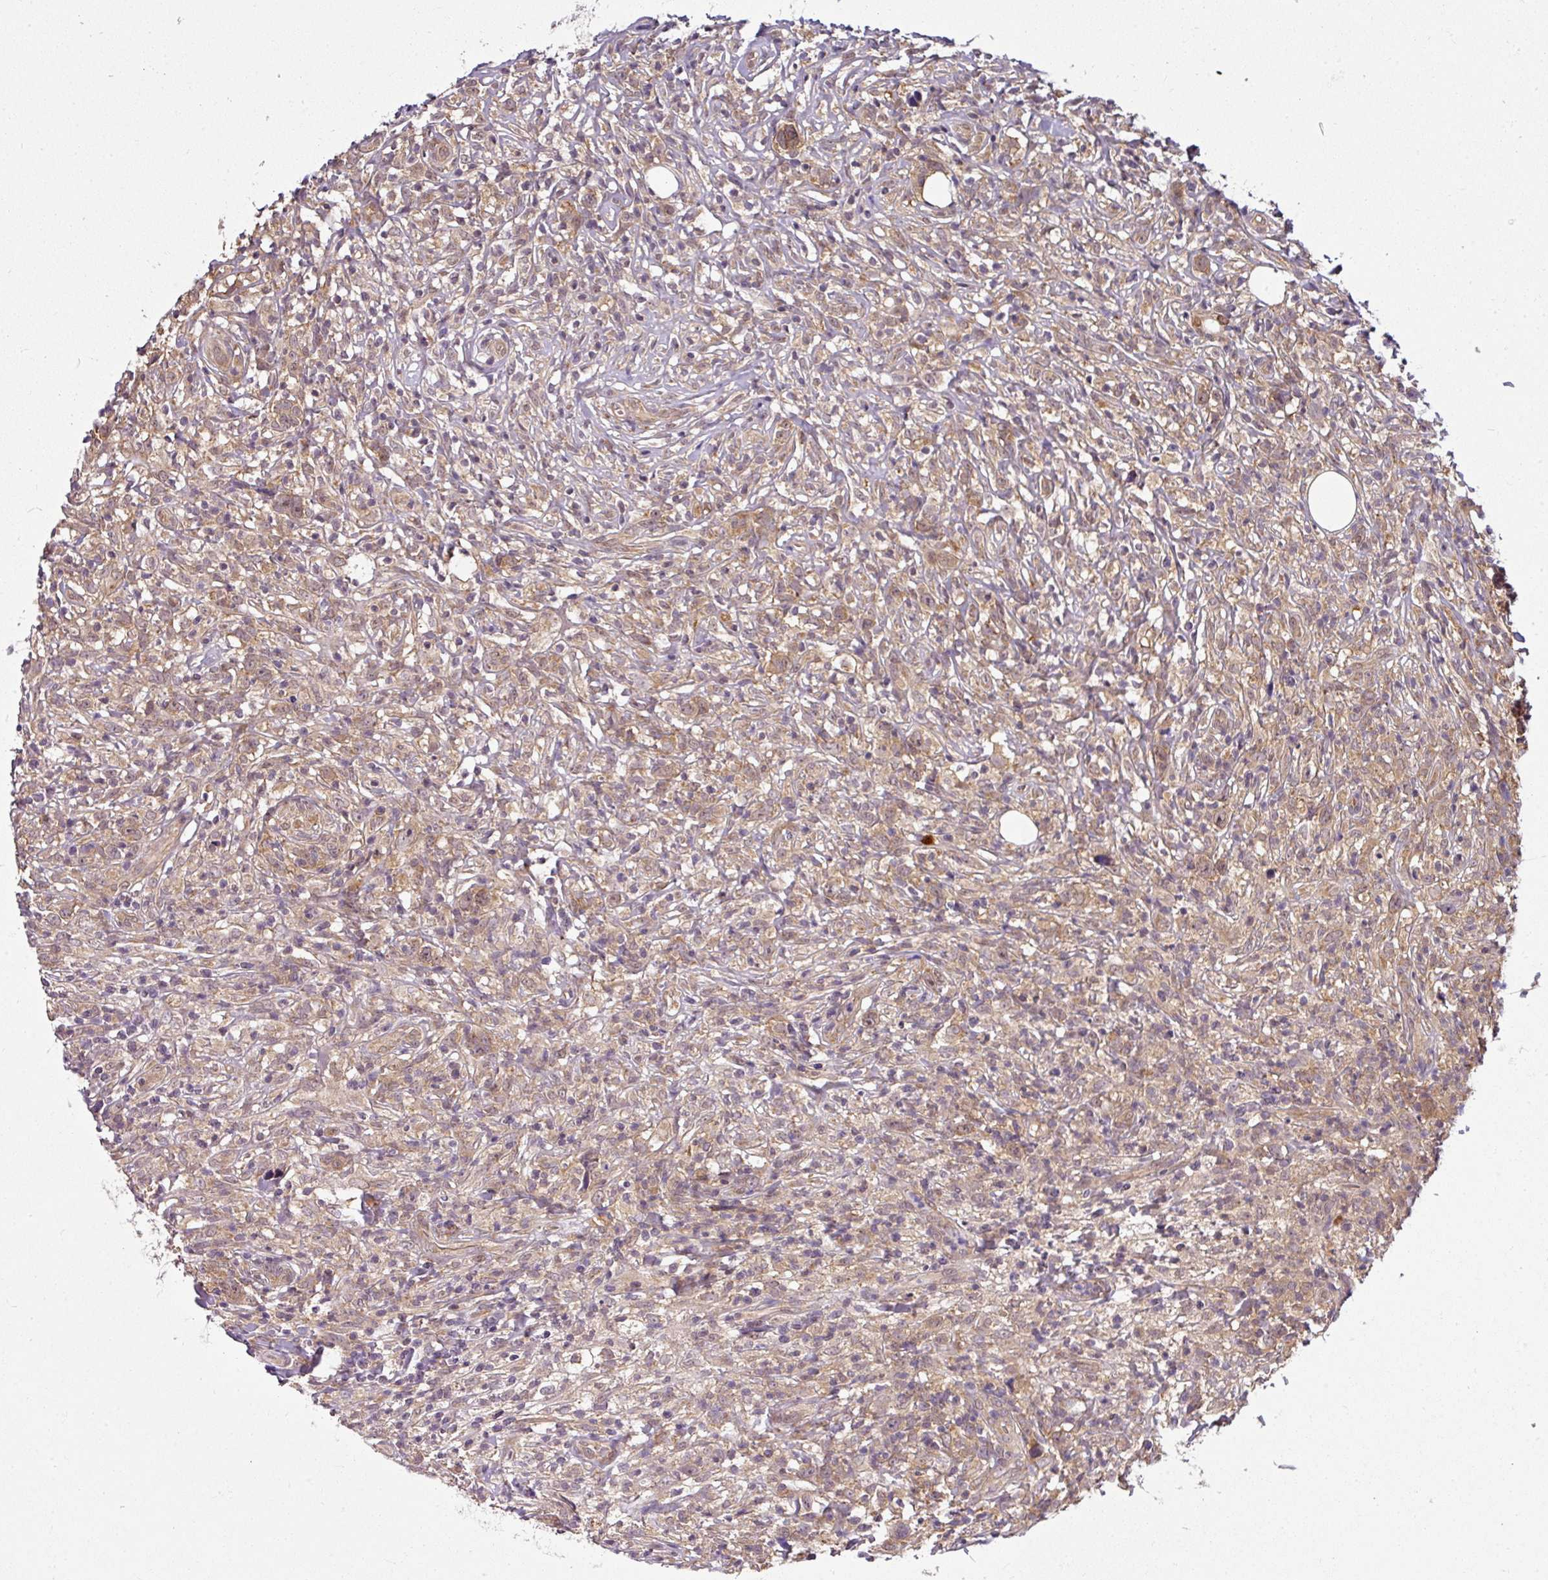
{"staining": {"intensity": "weak", "quantity": ">75%", "location": "cytoplasmic/membranous"}, "tissue": "lymphoma", "cell_type": "Tumor cells", "image_type": "cancer", "snomed": [{"axis": "morphology", "description": "Hodgkin's disease, NOS"}, {"axis": "topography", "description": "No Tissue"}], "caption": "Human lymphoma stained with a brown dye displays weak cytoplasmic/membranous positive positivity in about >75% of tumor cells.", "gene": "RBM4B", "patient": {"sex": "female", "age": 21}}